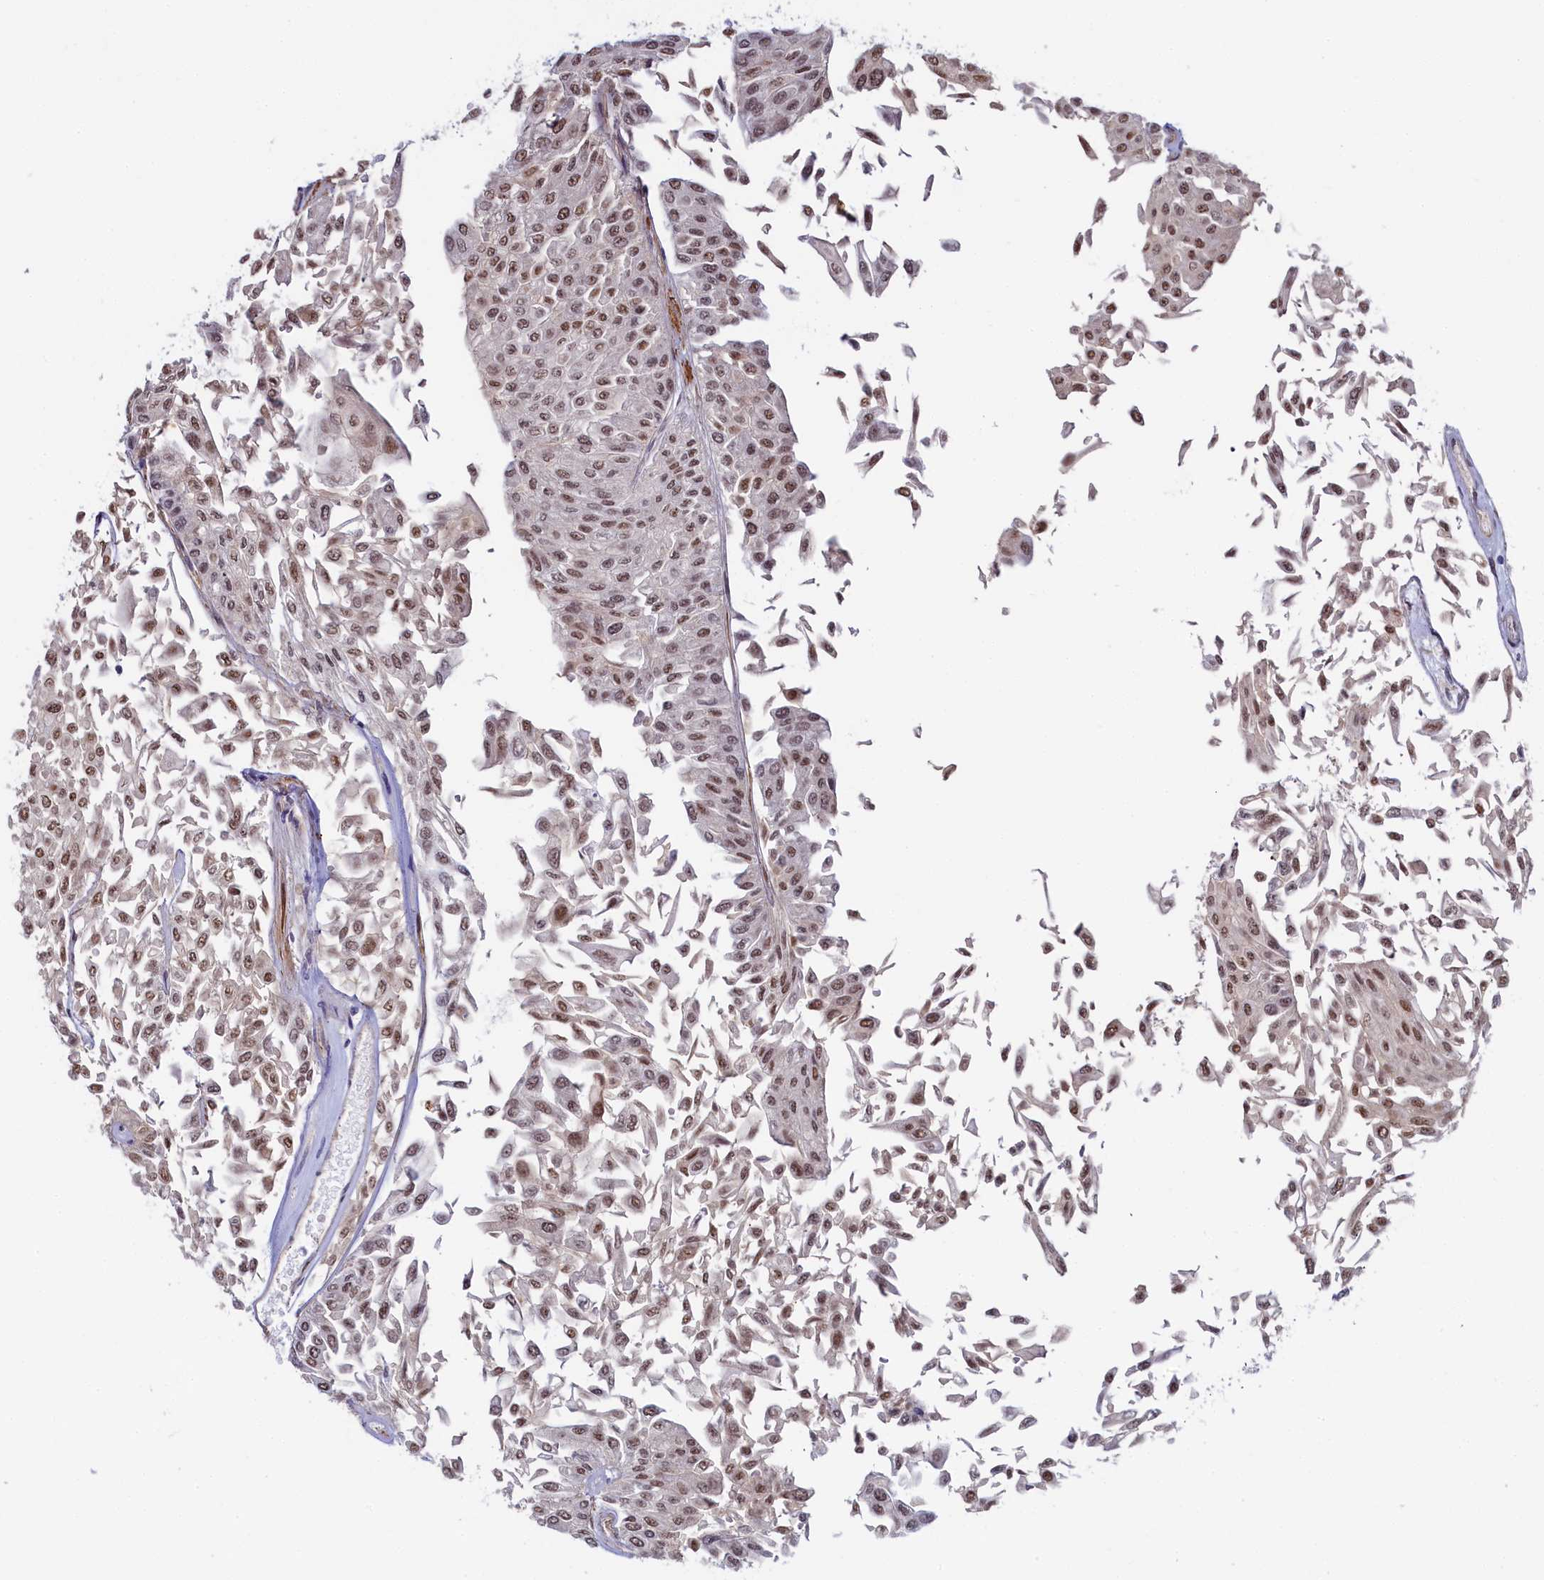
{"staining": {"intensity": "moderate", "quantity": ">75%", "location": "nuclear"}, "tissue": "urothelial cancer", "cell_type": "Tumor cells", "image_type": "cancer", "snomed": [{"axis": "morphology", "description": "Urothelial carcinoma, Low grade"}, {"axis": "topography", "description": "Urinary bladder"}], "caption": "Low-grade urothelial carcinoma stained for a protein (brown) exhibits moderate nuclear positive staining in approximately >75% of tumor cells.", "gene": "INTS14", "patient": {"sex": "male", "age": 67}}